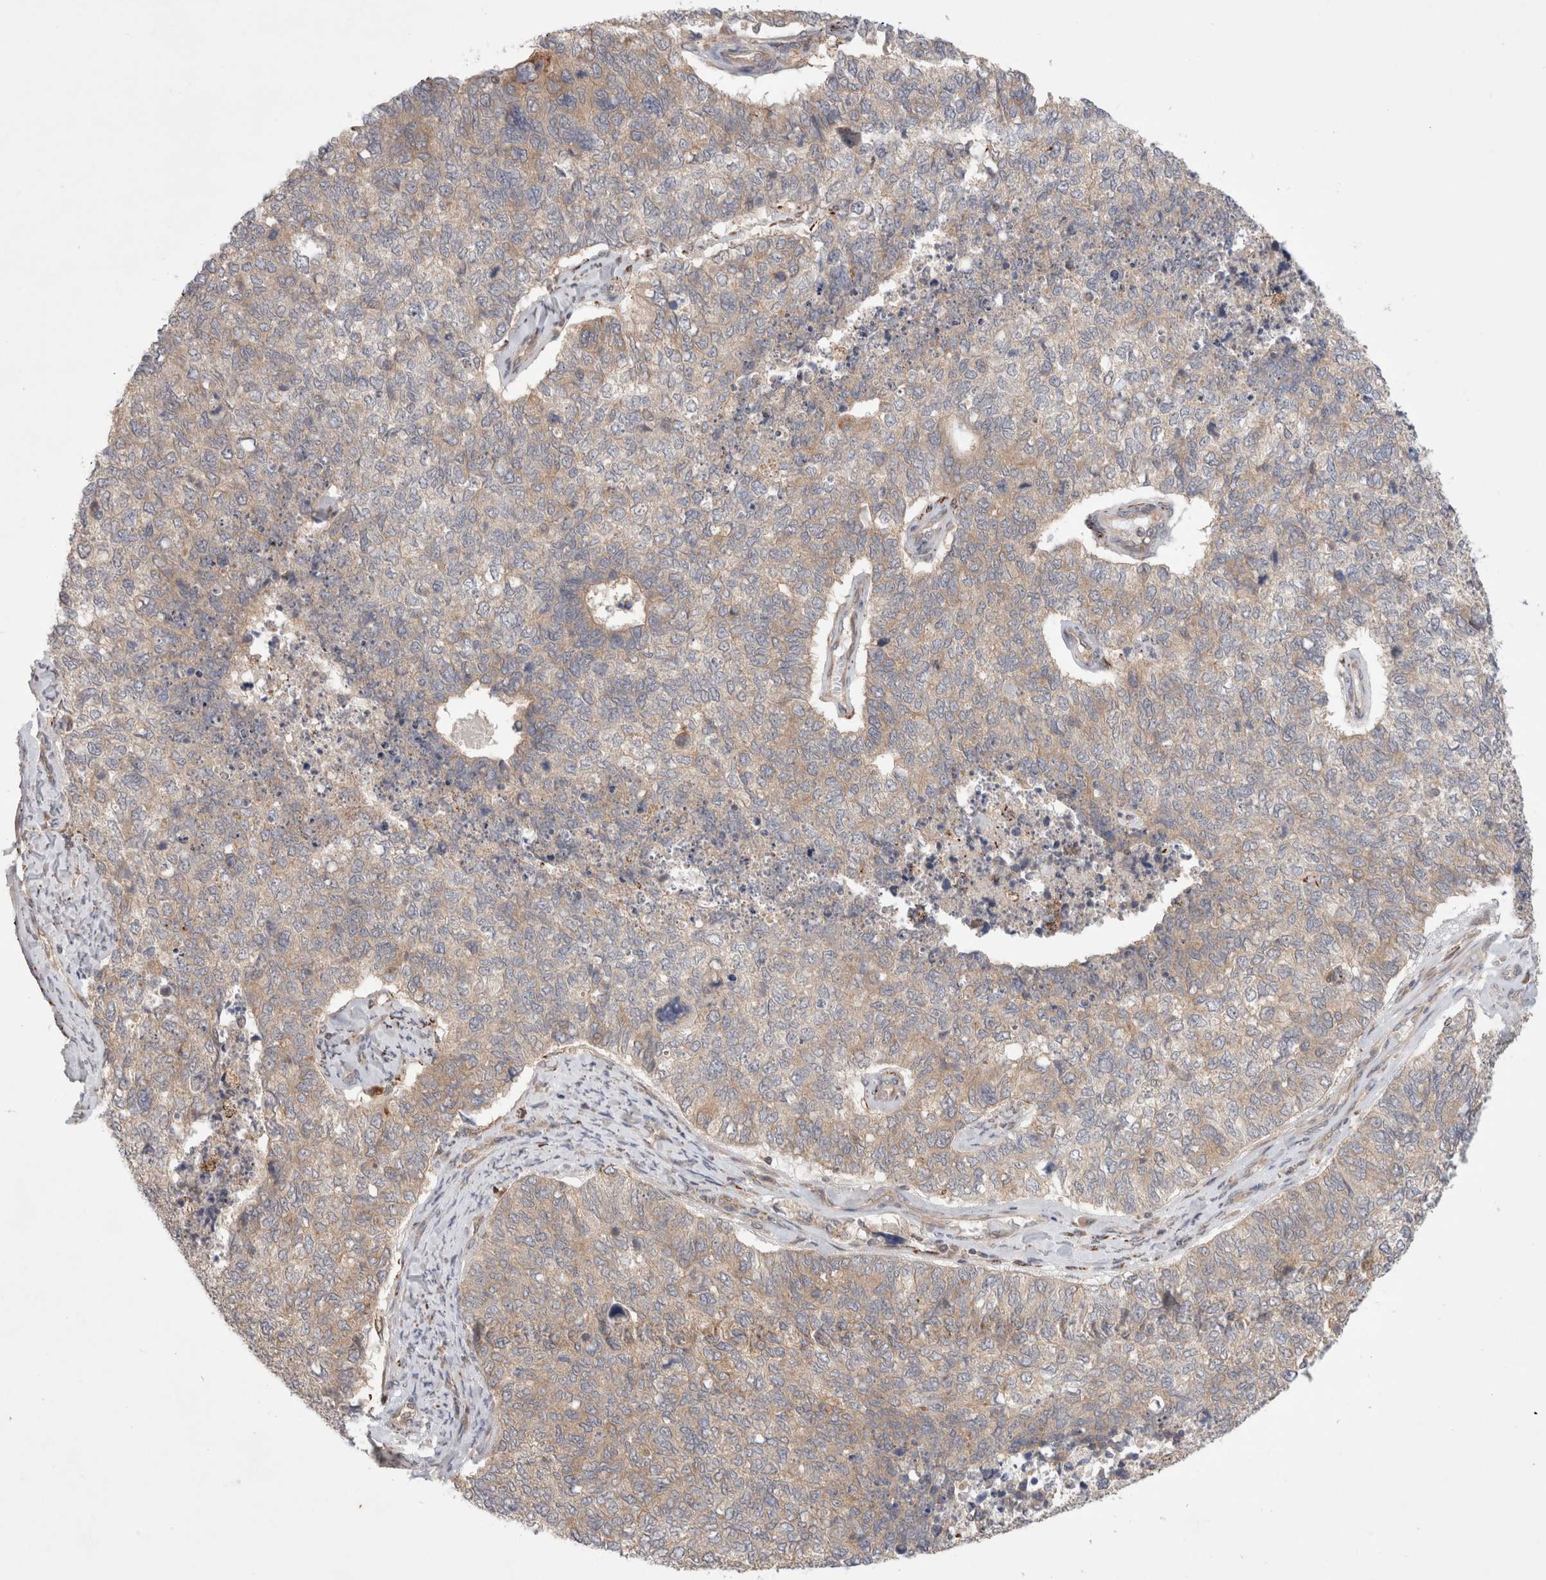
{"staining": {"intensity": "weak", "quantity": ">75%", "location": "cytoplasmic/membranous"}, "tissue": "cervical cancer", "cell_type": "Tumor cells", "image_type": "cancer", "snomed": [{"axis": "morphology", "description": "Squamous cell carcinoma, NOS"}, {"axis": "topography", "description": "Cervix"}], "caption": "Immunohistochemical staining of cervical cancer (squamous cell carcinoma) reveals weak cytoplasmic/membranous protein staining in approximately >75% of tumor cells.", "gene": "HROB", "patient": {"sex": "female", "age": 63}}